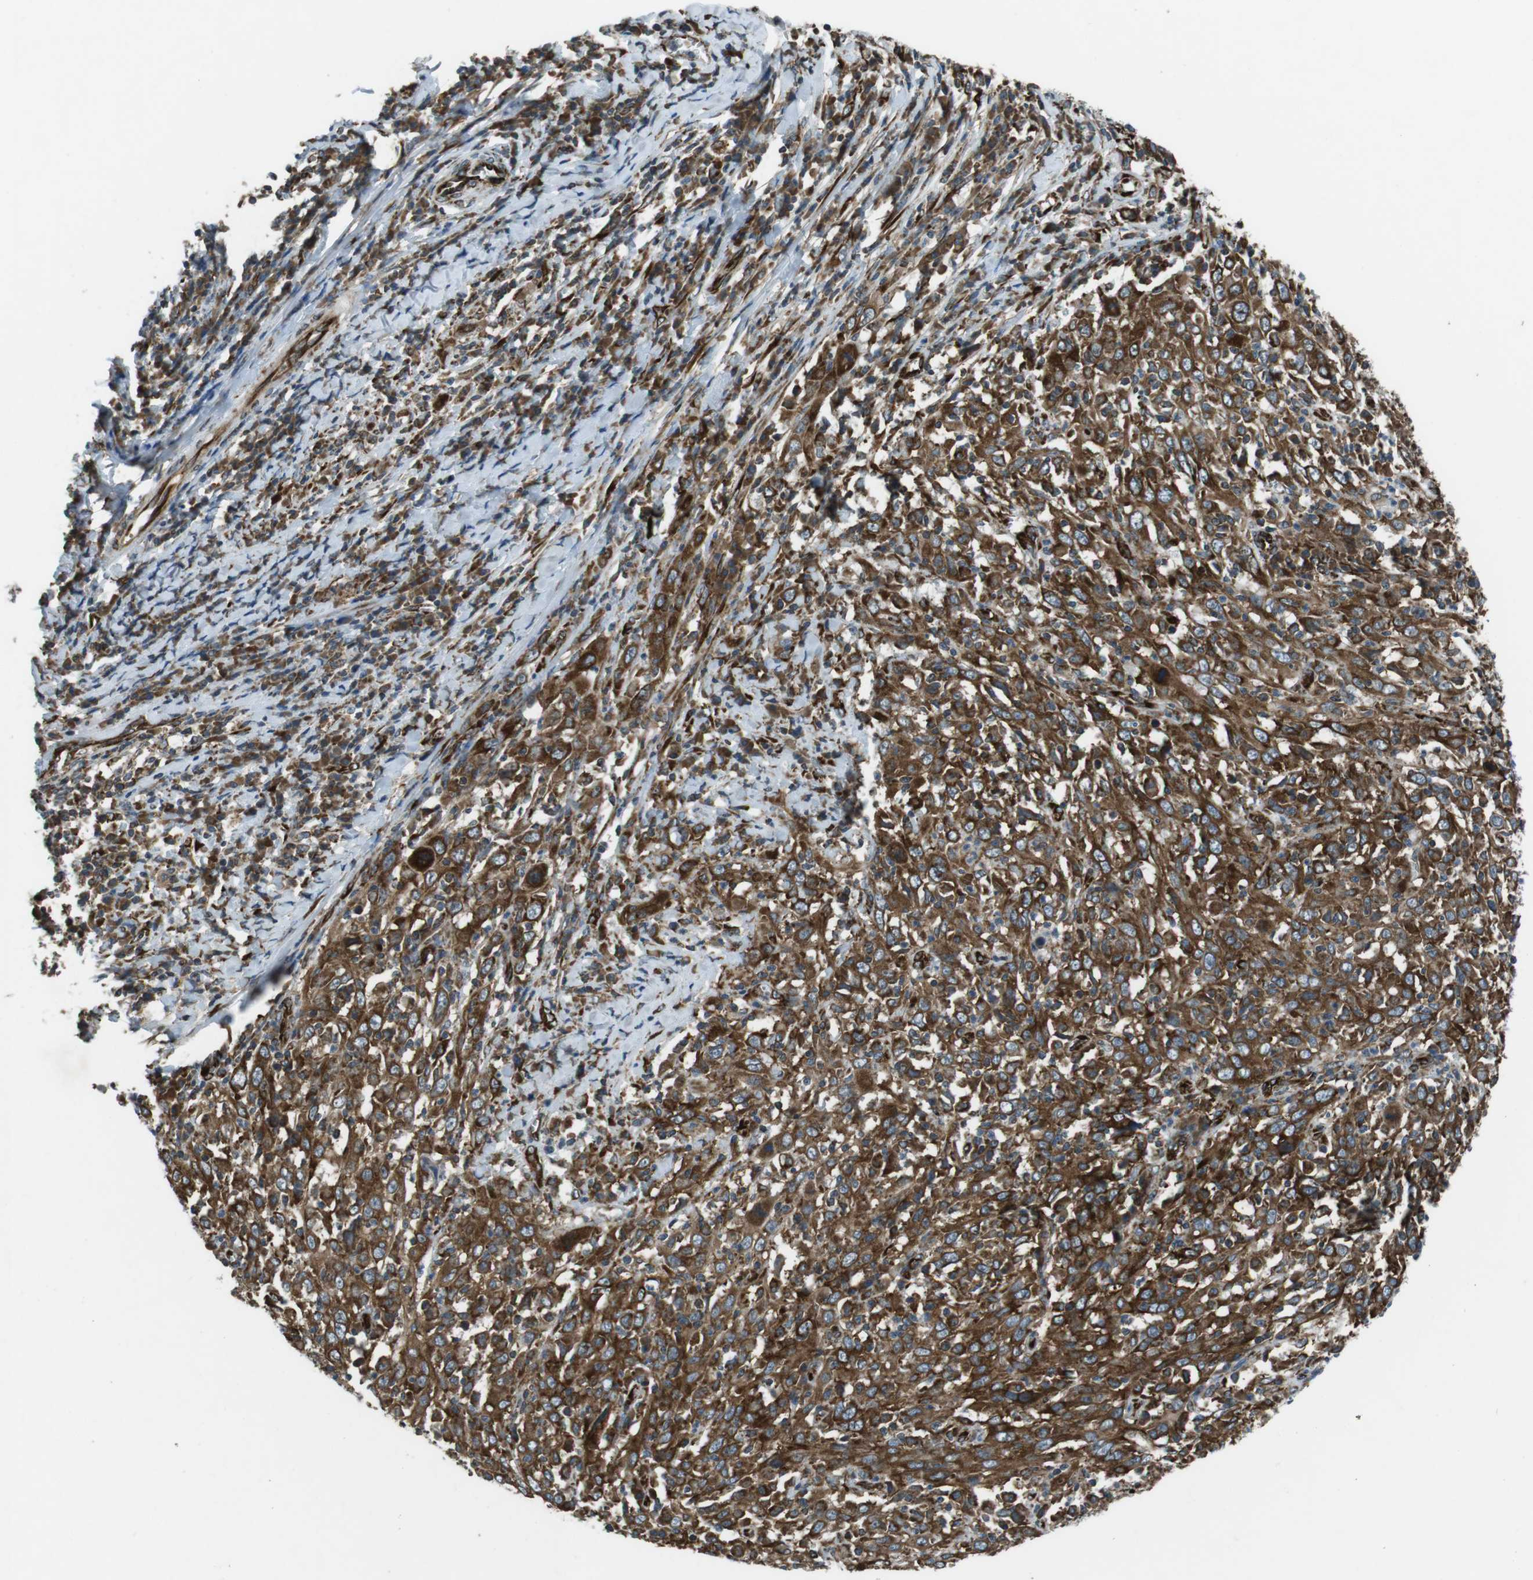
{"staining": {"intensity": "strong", "quantity": ">75%", "location": "cytoplasmic/membranous"}, "tissue": "cervical cancer", "cell_type": "Tumor cells", "image_type": "cancer", "snomed": [{"axis": "morphology", "description": "Squamous cell carcinoma, NOS"}, {"axis": "topography", "description": "Cervix"}], "caption": "The image displays immunohistochemical staining of cervical squamous cell carcinoma. There is strong cytoplasmic/membranous positivity is present in approximately >75% of tumor cells.", "gene": "KTN1", "patient": {"sex": "female", "age": 46}}